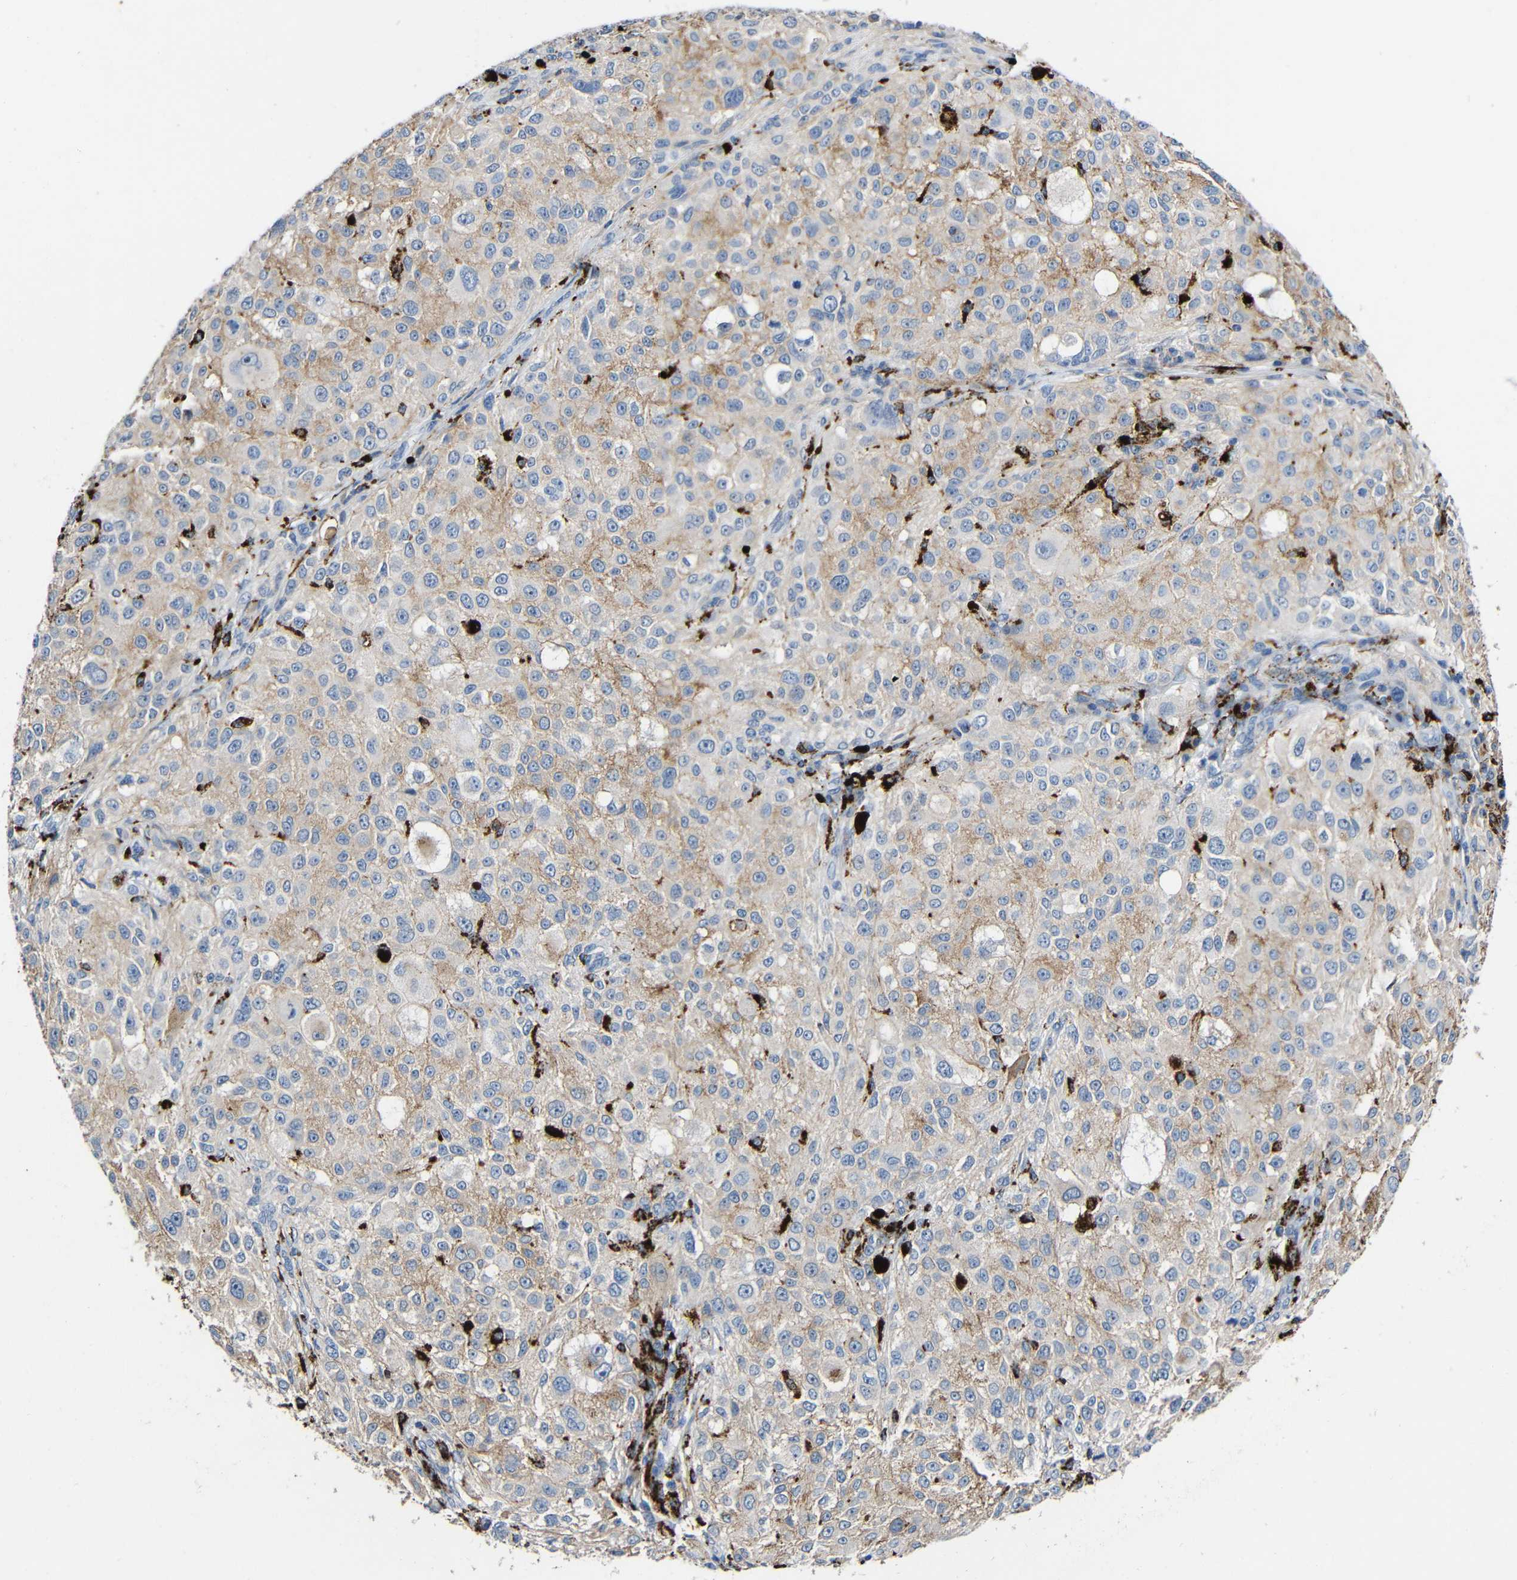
{"staining": {"intensity": "moderate", "quantity": ">75%", "location": "cytoplasmic/membranous"}, "tissue": "melanoma", "cell_type": "Tumor cells", "image_type": "cancer", "snomed": [{"axis": "morphology", "description": "Necrosis, NOS"}, {"axis": "morphology", "description": "Malignant melanoma, NOS"}, {"axis": "topography", "description": "Skin"}], "caption": "Malignant melanoma stained for a protein (brown) exhibits moderate cytoplasmic/membranous positive staining in approximately >75% of tumor cells.", "gene": "HLA-DMA", "patient": {"sex": "female", "age": 87}}